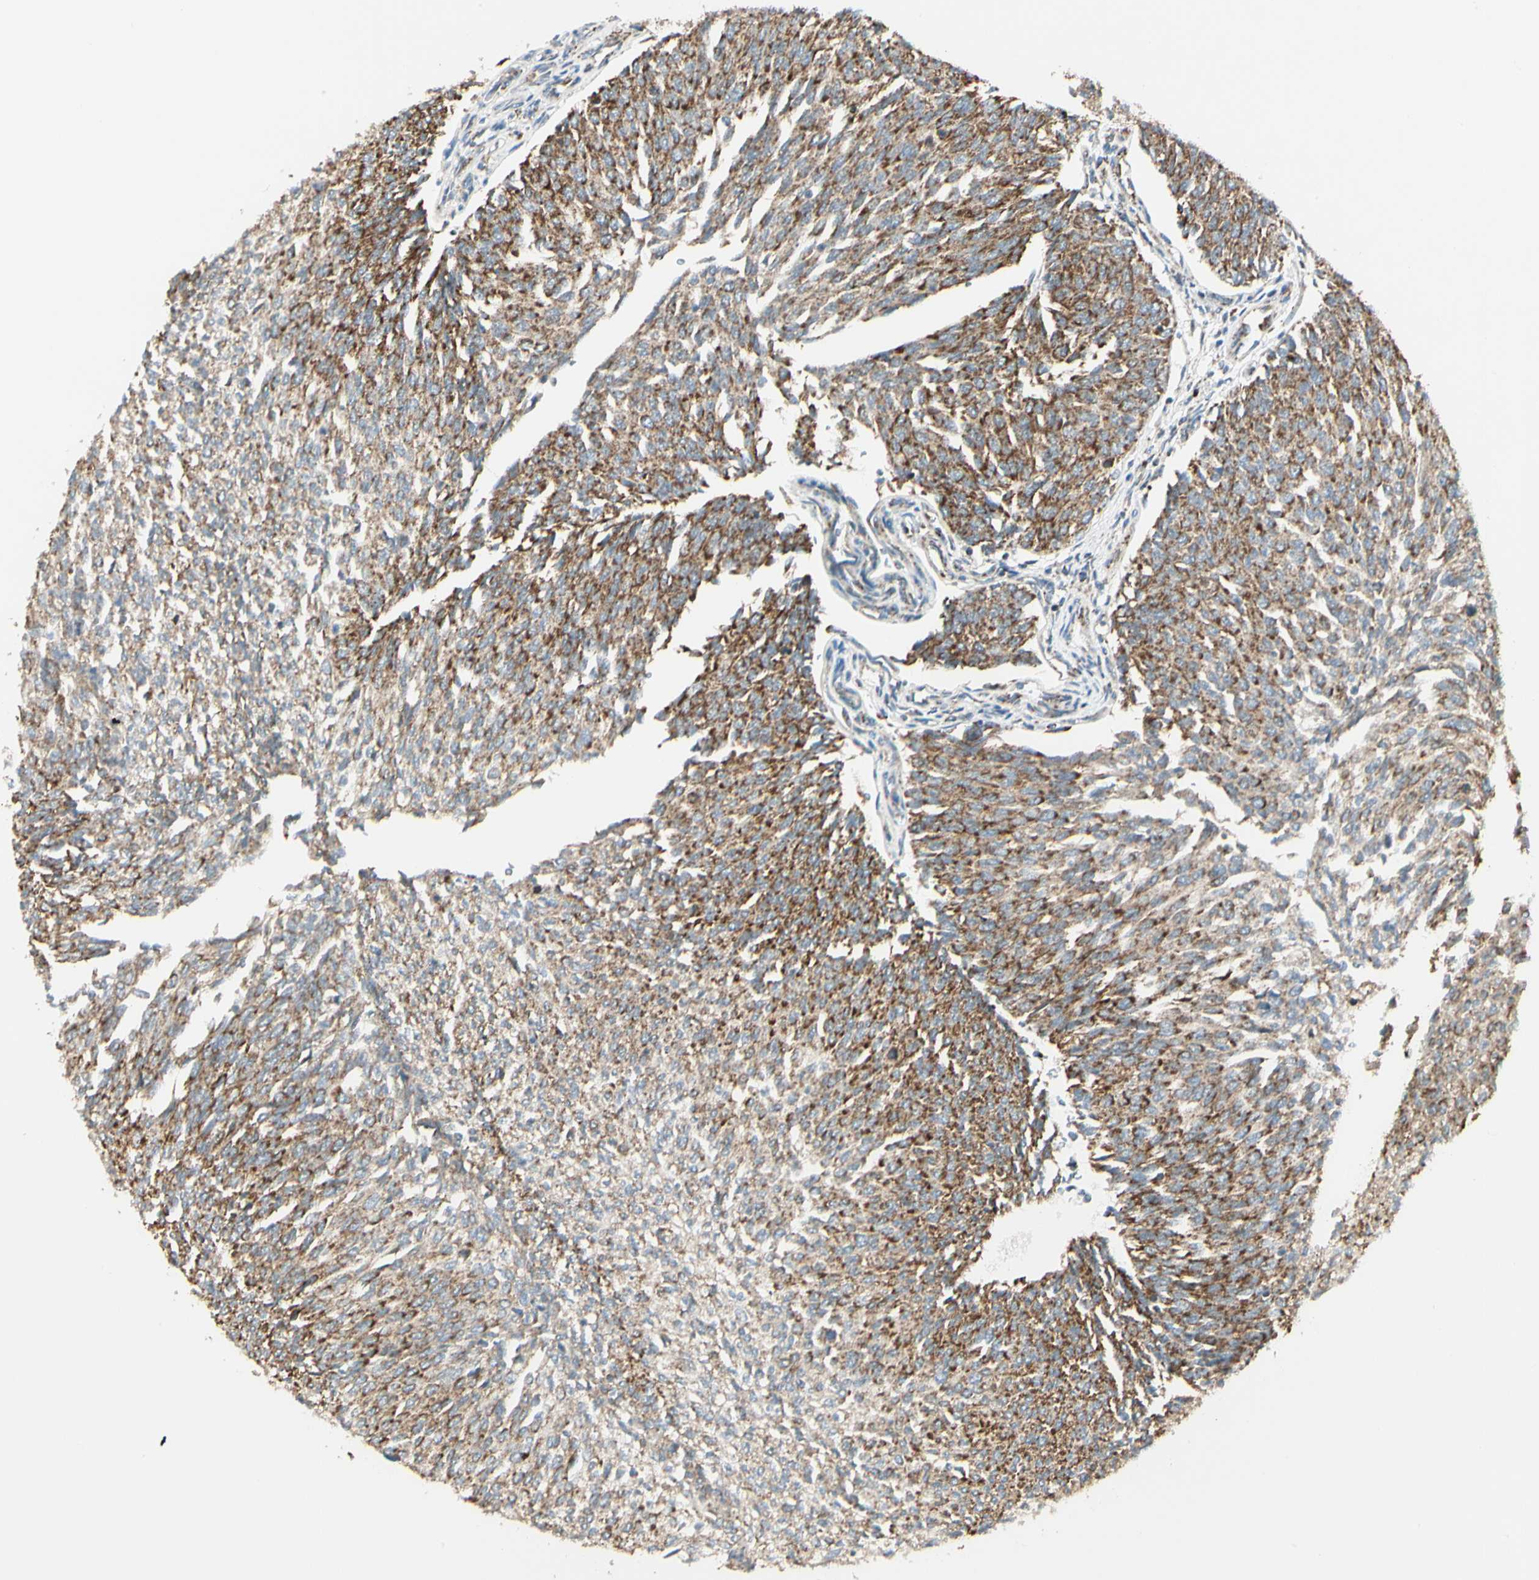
{"staining": {"intensity": "moderate", "quantity": "25%-75%", "location": "cytoplasmic/membranous"}, "tissue": "urothelial cancer", "cell_type": "Tumor cells", "image_type": "cancer", "snomed": [{"axis": "morphology", "description": "Urothelial carcinoma, Low grade"}, {"axis": "topography", "description": "Urinary bladder"}], "caption": "IHC (DAB) staining of human urothelial carcinoma (low-grade) displays moderate cytoplasmic/membranous protein staining in approximately 25%-75% of tumor cells.", "gene": "ANKS6", "patient": {"sex": "female", "age": 79}}